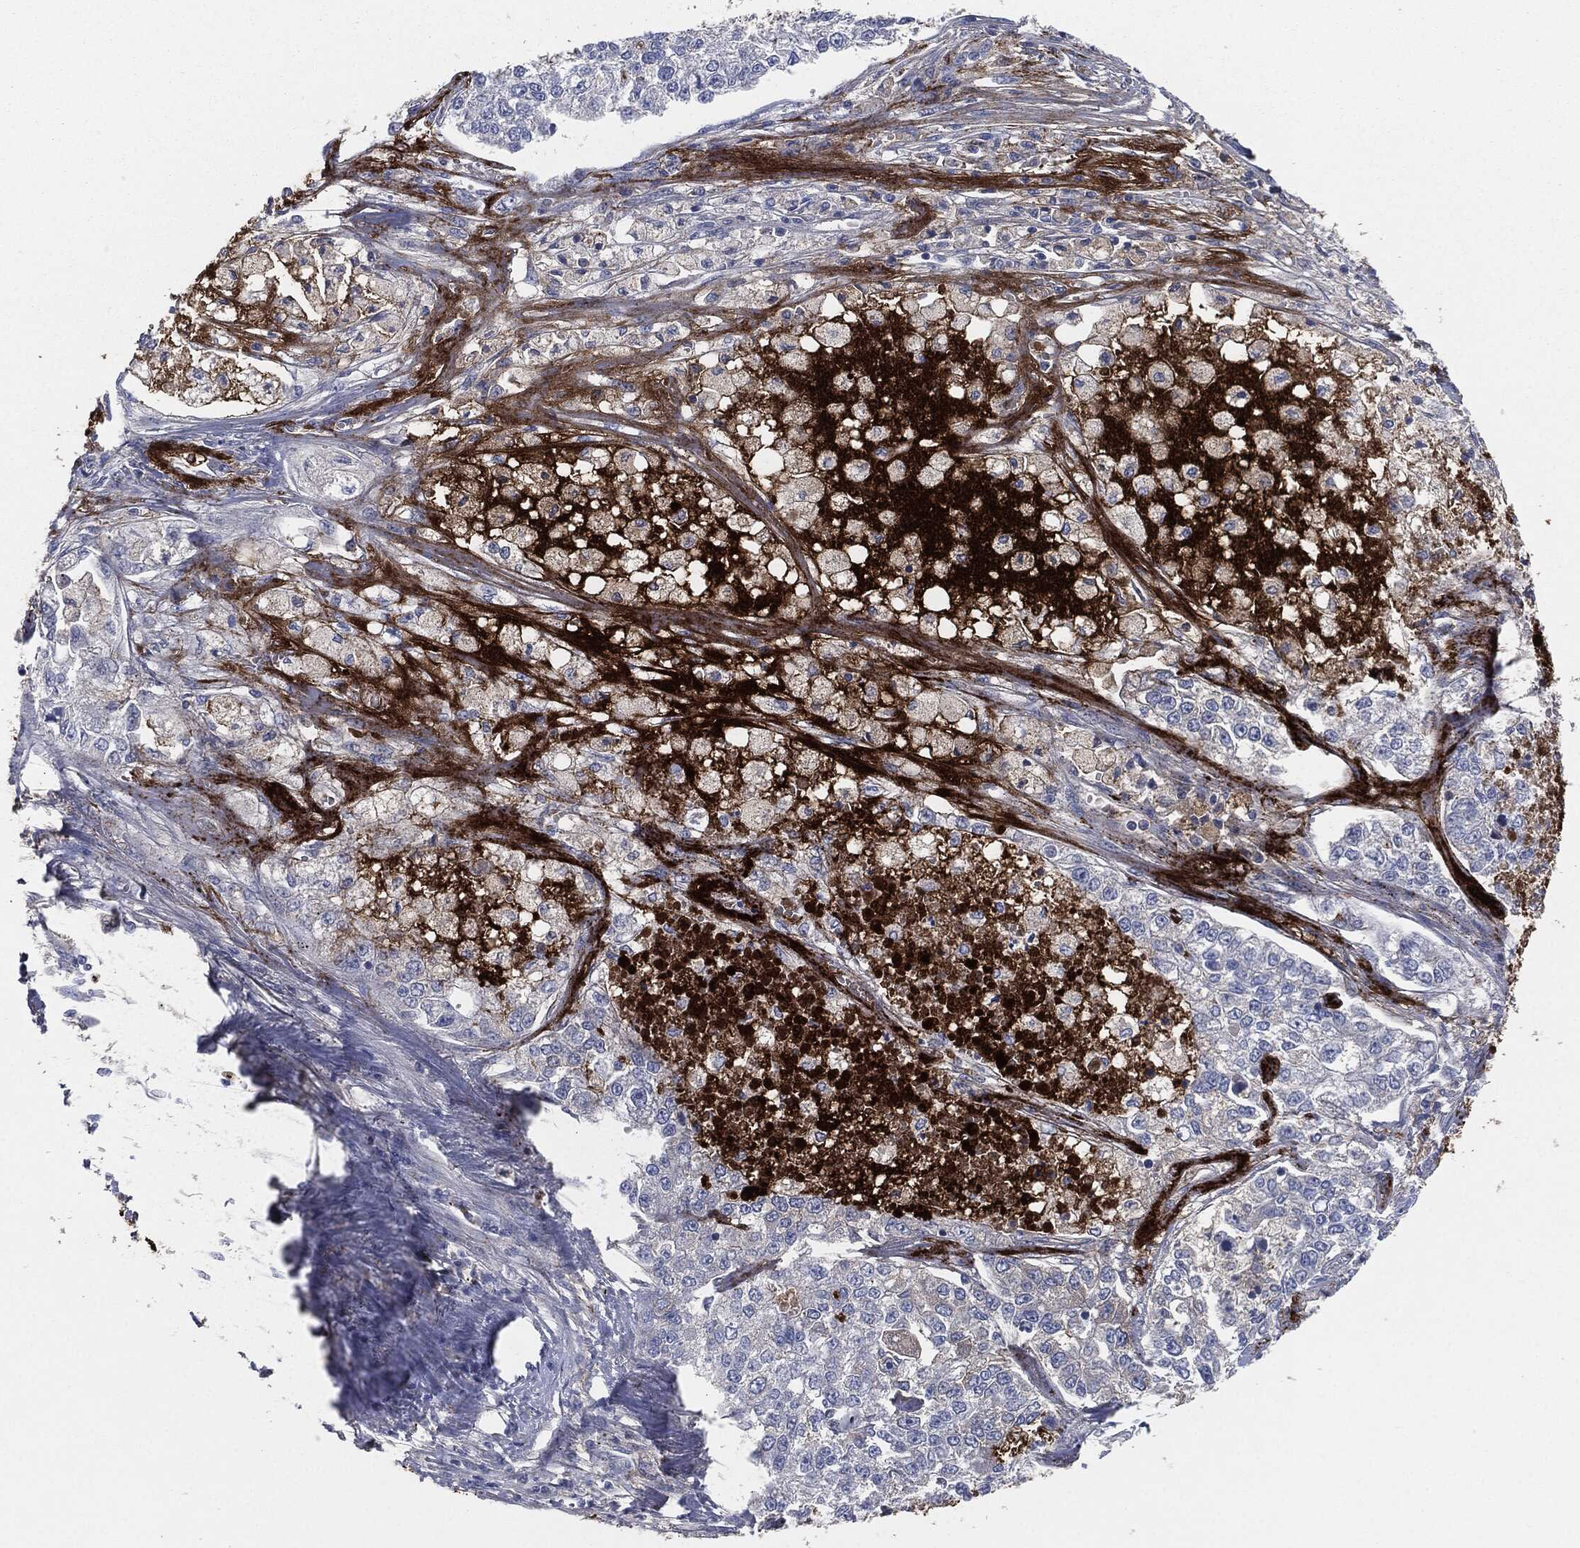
{"staining": {"intensity": "weak", "quantity": "<25%", "location": "cytoplasmic/membranous"}, "tissue": "lung cancer", "cell_type": "Tumor cells", "image_type": "cancer", "snomed": [{"axis": "morphology", "description": "Adenocarcinoma, NOS"}, {"axis": "topography", "description": "Lung"}], "caption": "Immunohistochemical staining of lung cancer (adenocarcinoma) exhibits no significant expression in tumor cells.", "gene": "APOB", "patient": {"sex": "male", "age": 49}}